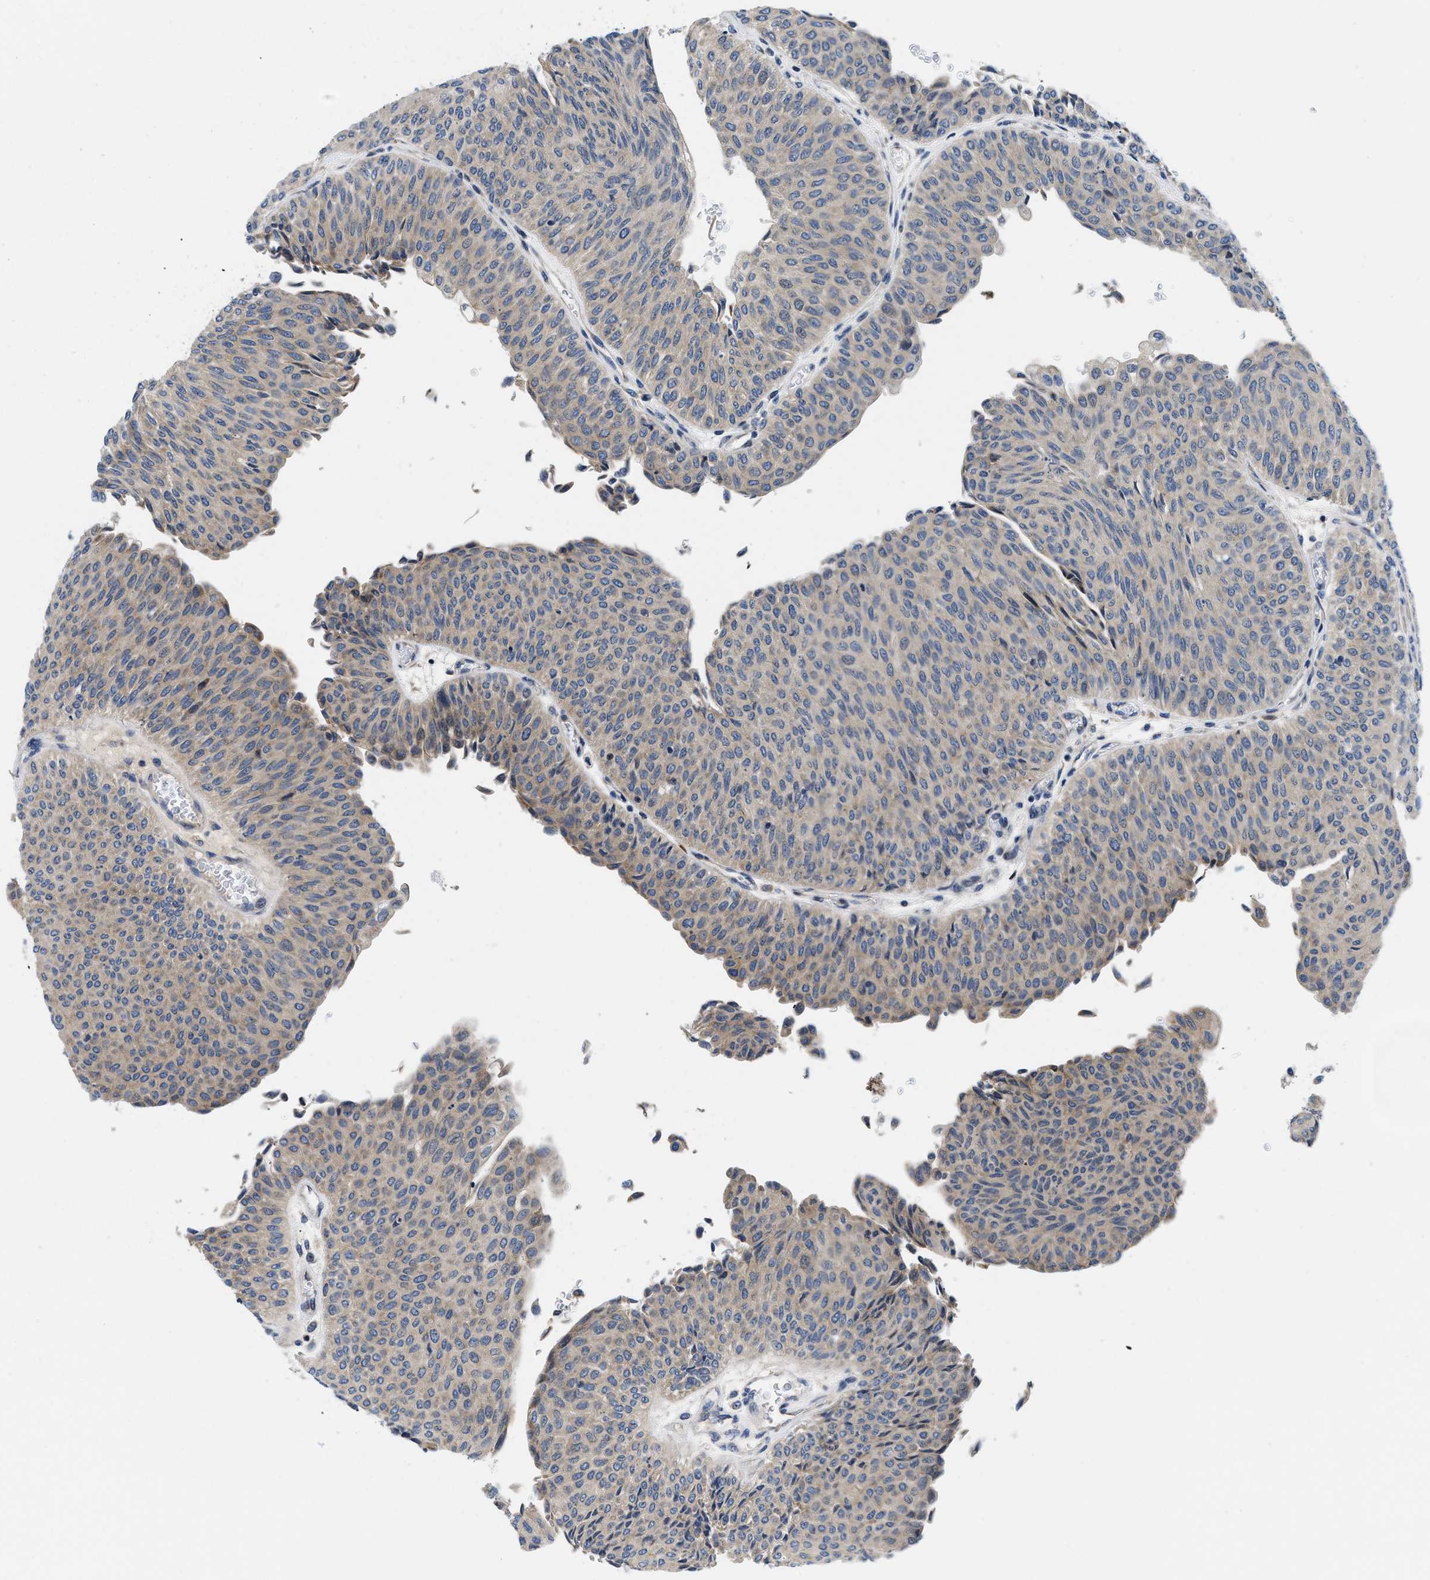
{"staining": {"intensity": "weak", "quantity": "25%-75%", "location": "cytoplasmic/membranous"}, "tissue": "urothelial cancer", "cell_type": "Tumor cells", "image_type": "cancer", "snomed": [{"axis": "morphology", "description": "Urothelial carcinoma, Low grade"}, {"axis": "topography", "description": "Urinary bladder"}], "caption": "Protein analysis of urothelial carcinoma (low-grade) tissue shows weak cytoplasmic/membranous staining in about 25%-75% of tumor cells.", "gene": "IKBKE", "patient": {"sex": "male", "age": 78}}